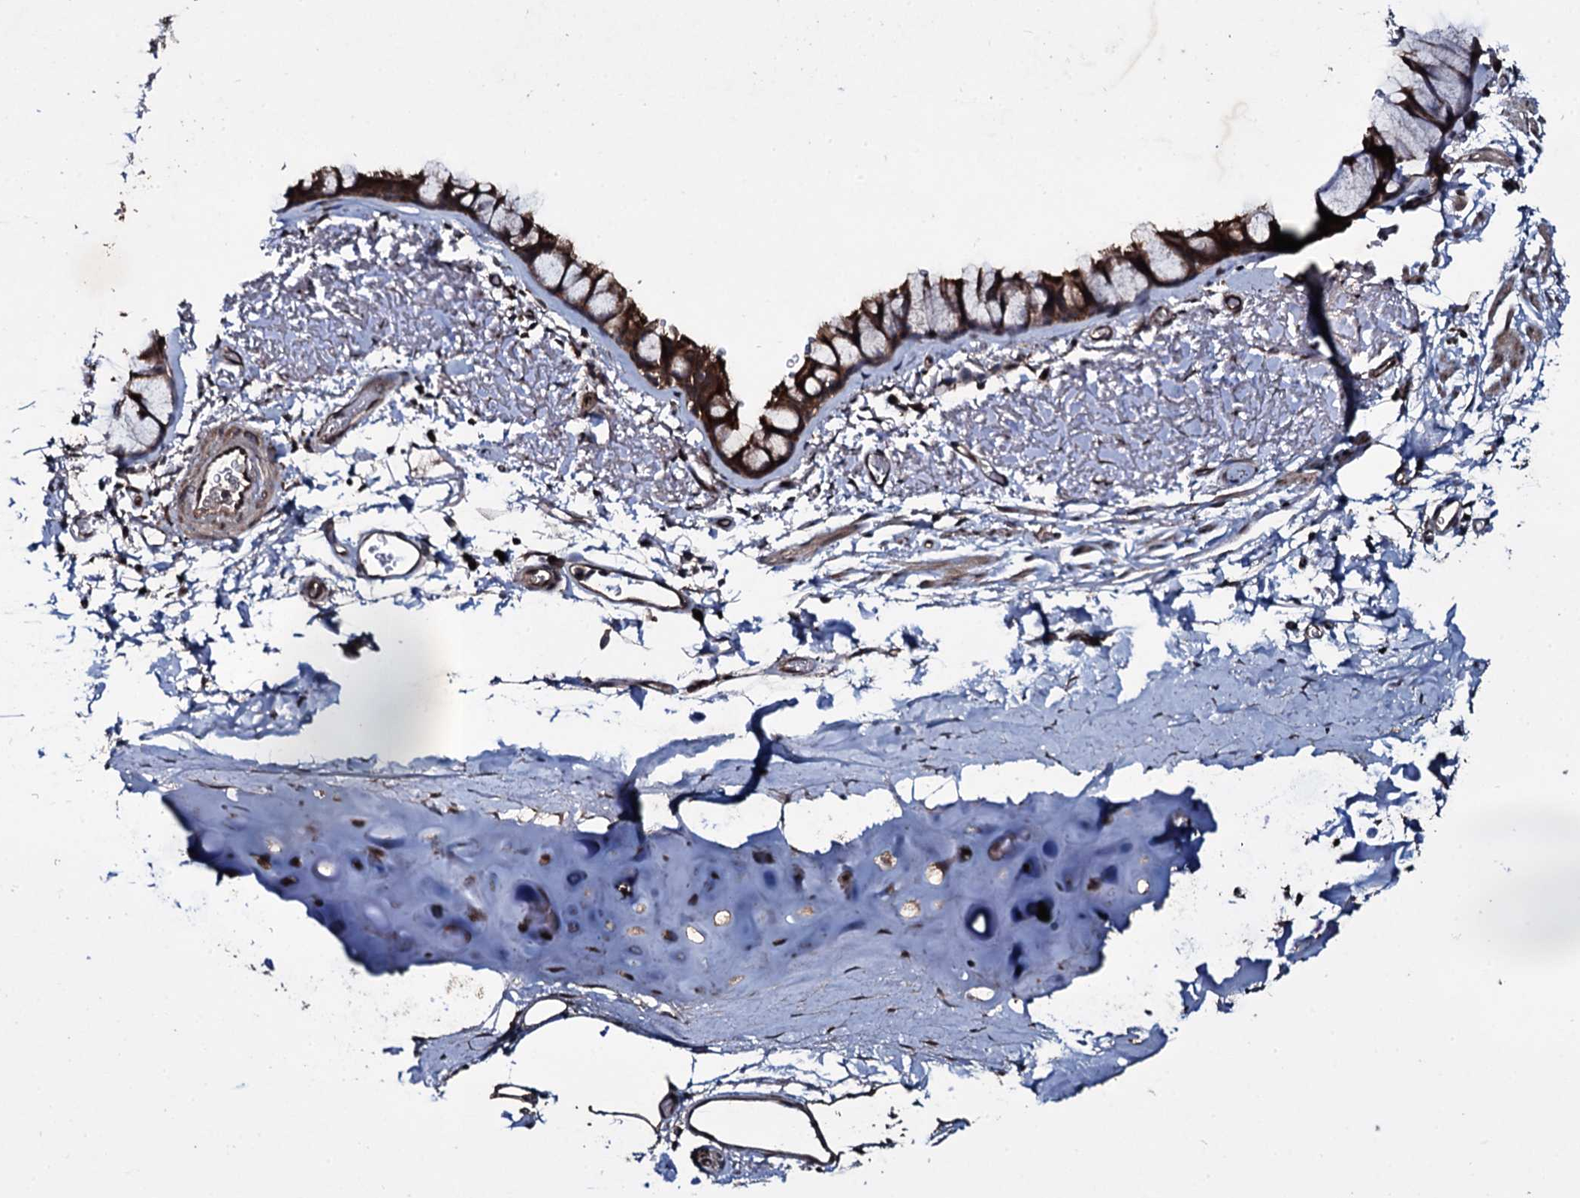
{"staining": {"intensity": "strong", "quantity": ">75%", "location": "cytoplasmic/membranous"}, "tissue": "bronchus", "cell_type": "Respiratory epithelial cells", "image_type": "normal", "snomed": [{"axis": "morphology", "description": "Normal tissue, NOS"}, {"axis": "topography", "description": "Bronchus"}], "caption": "Immunohistochemistry (DAB (3,3'-diaminobenzidine)) staining of benign human bronchus reveals strong cytoplasmic/membranous protein expression in about >75% of respiratory epithelial cells.", "gene": "MRPS31", "patient": {"sex": "male", "age": 65}}